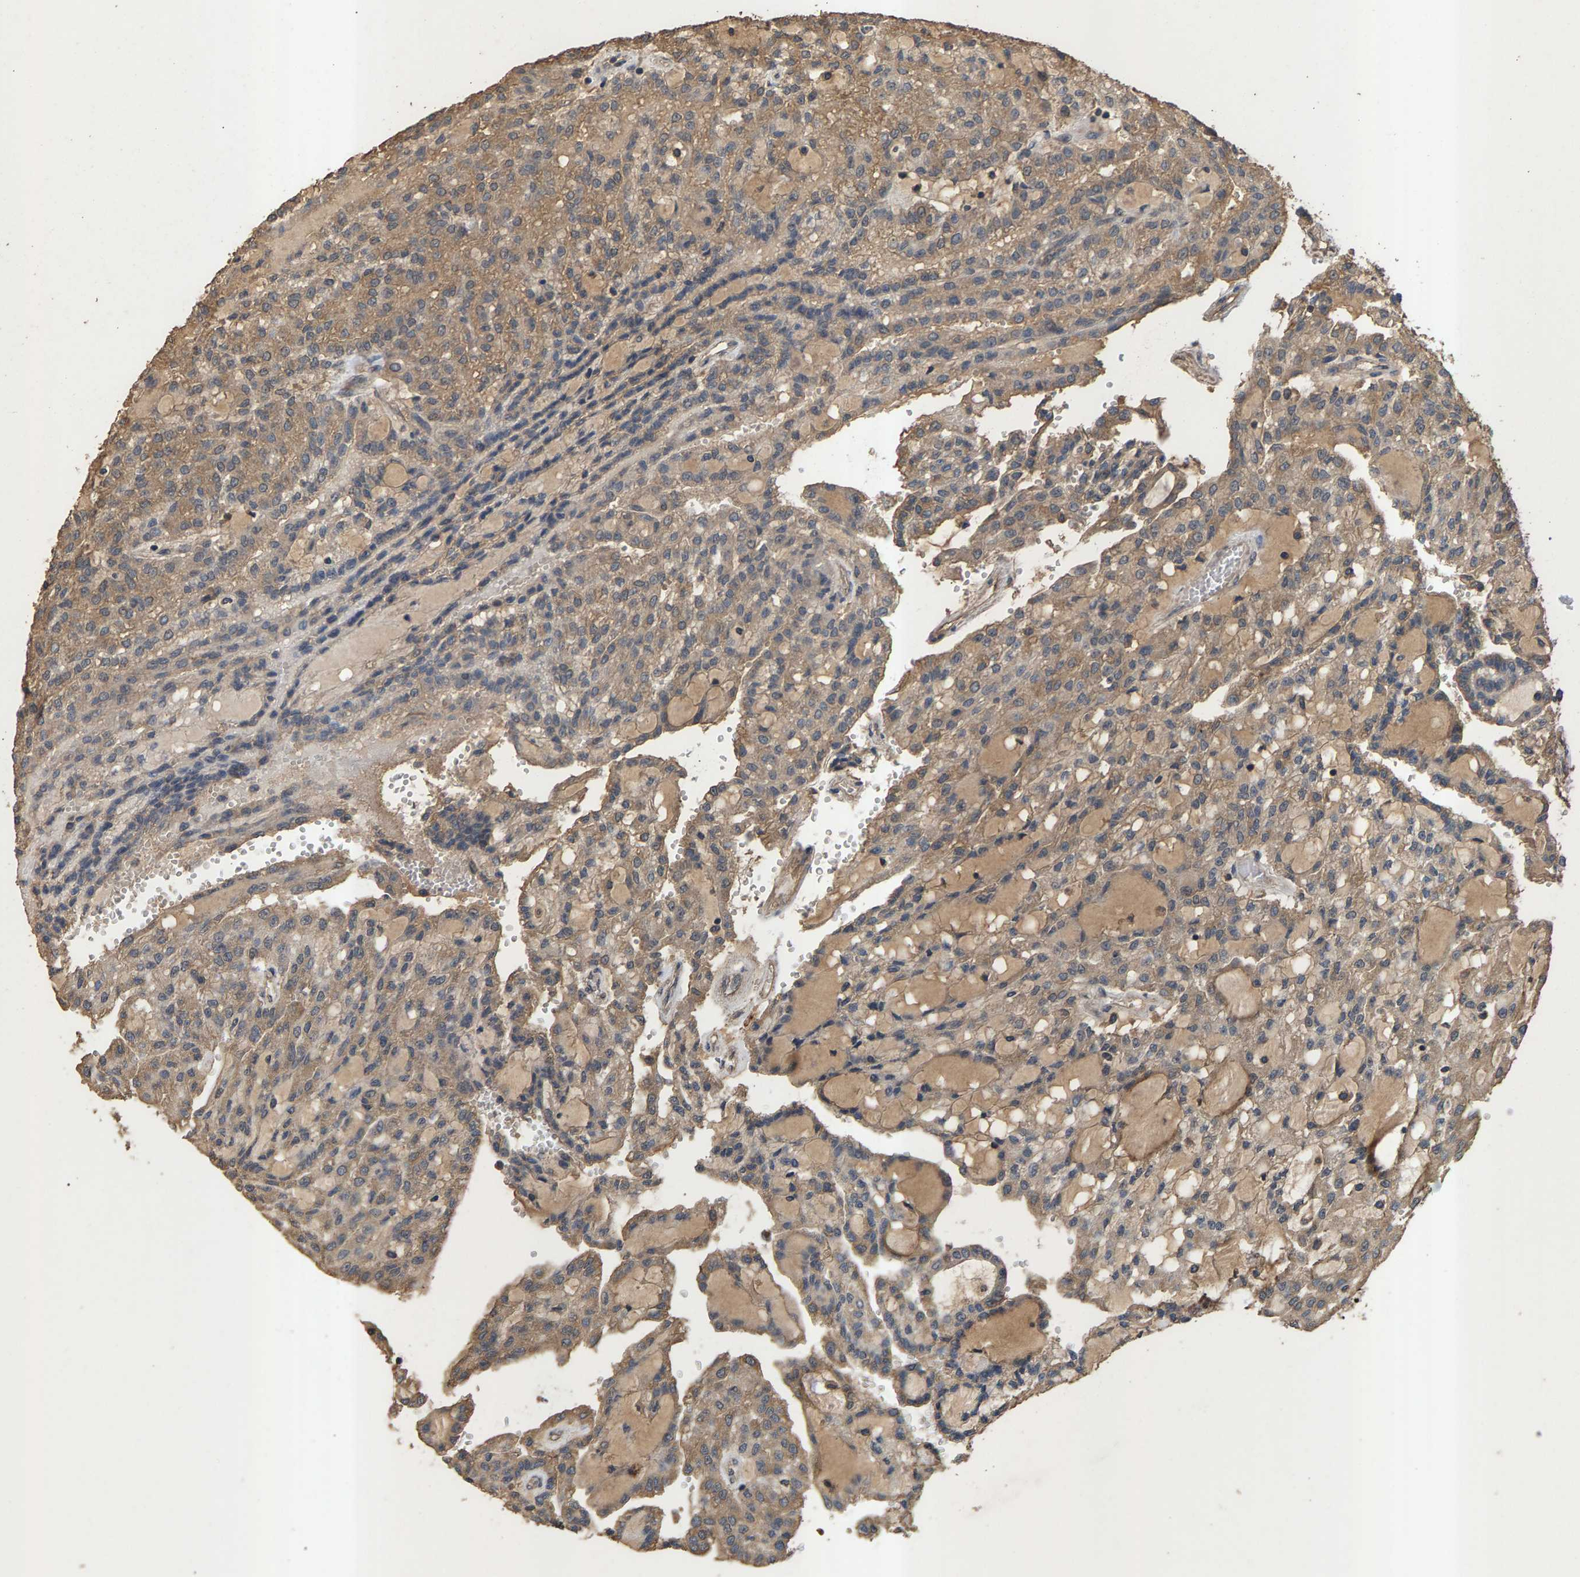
{"staining": {"intensity": "weak", "quantity": ">75%", "location": "cytoplasmic/membranous"}, "tissue": "renal cancer", "cell_type": "Tumor cells", "image_type": "cancer", "snomed": [{"axis": "morphology", "description": "Adenocarcinoma, NOS"}, {"axis": "topography", "description": "Kidney"}], "caption": "Immunohistochemical staining of human renal cancer exhibits low levels of weak cytoplasmic/membranous protein staining in about >75% of tumor cells.", "gene": "HTRA3", "patient": {"sex": "male", "age": 63}}